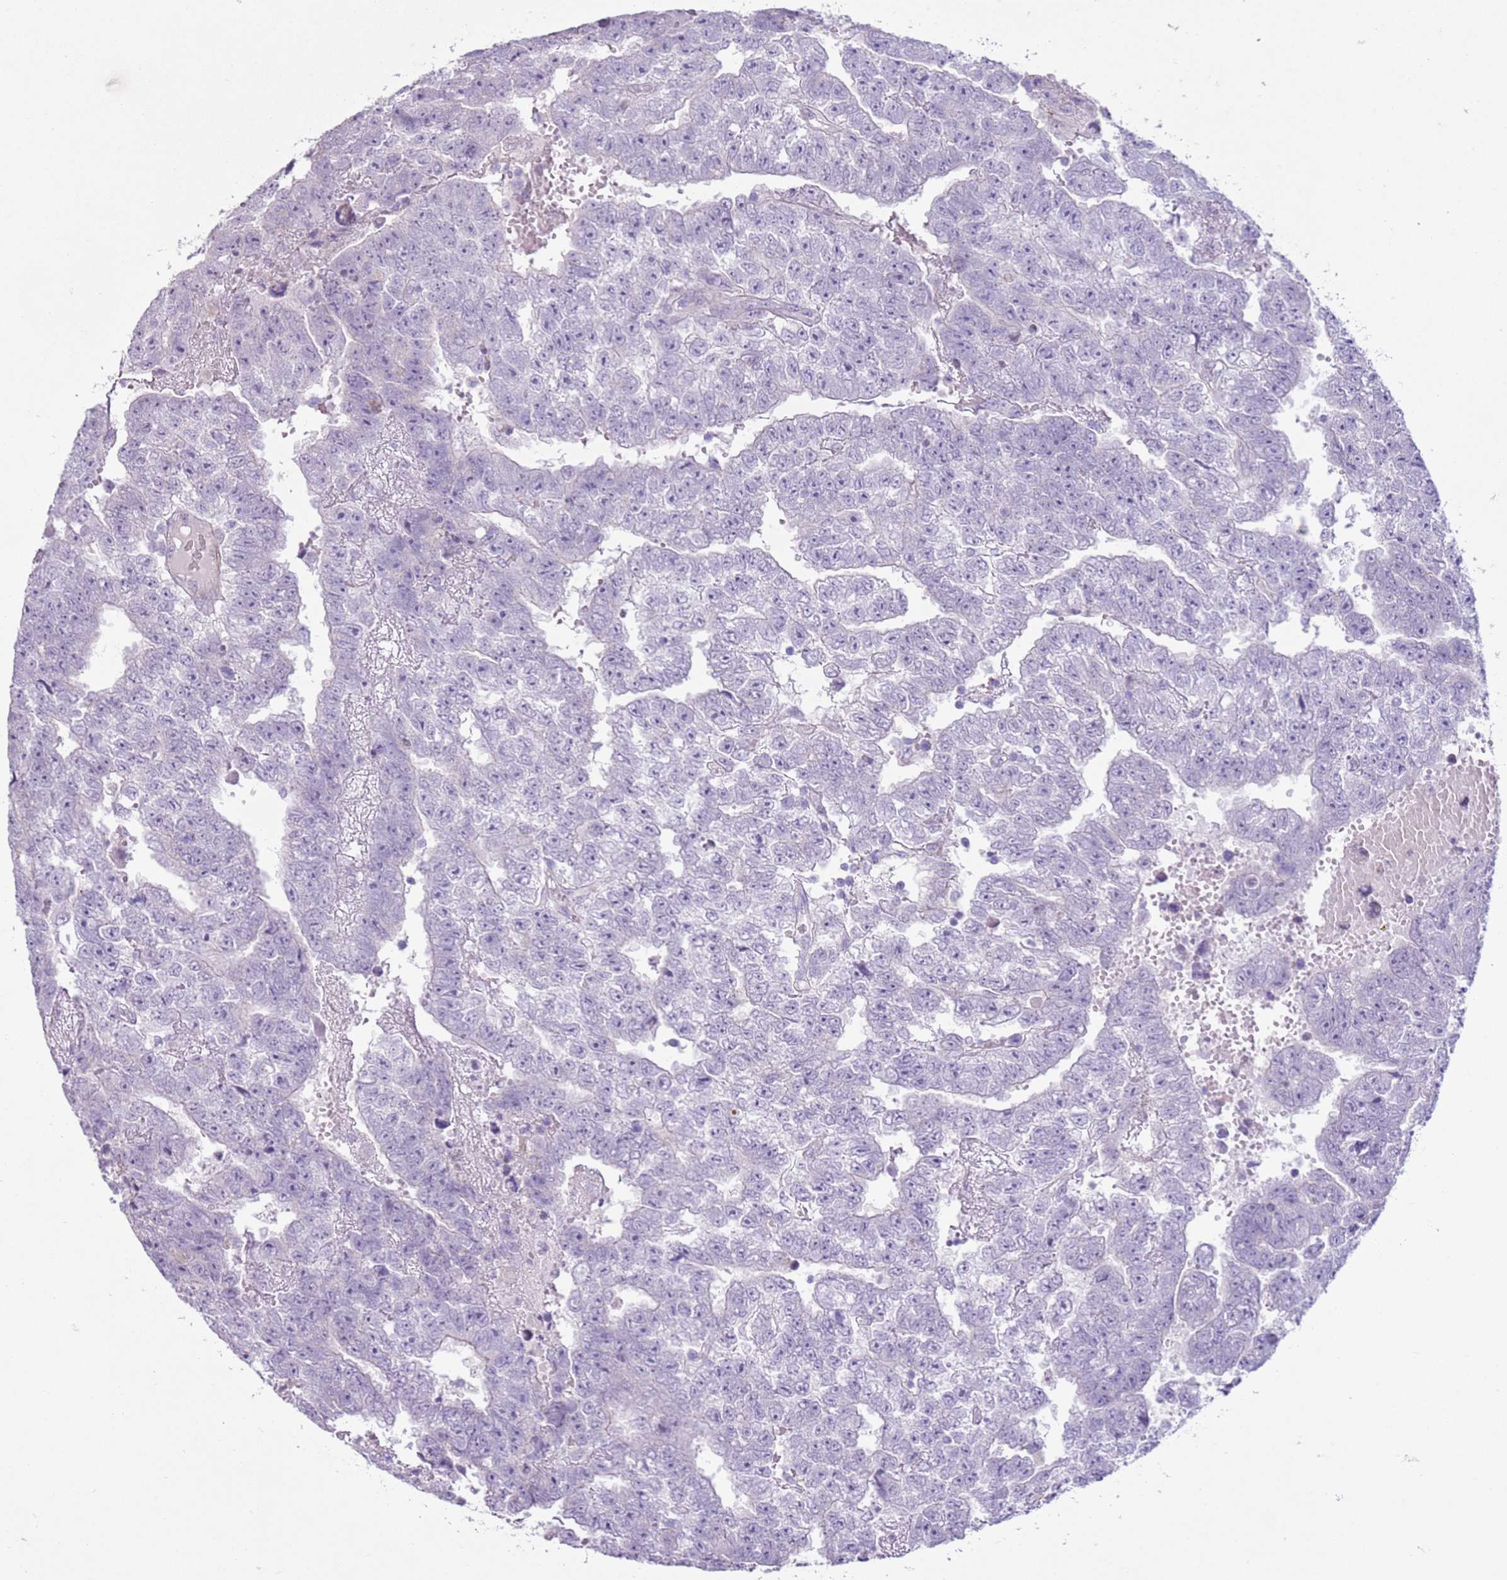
{"staining": {"intensity": "negative", "quantity": "none", "location": "none"}, "tissue": "testis cancer", "cell_type": "Tumor cells", "image_type": "cancer", "snomed": [{"axis": "morphology", "description": "Carcinoma, Embryonal, NOS"}, {"axis": "topography", "description": "Testis"}], "caption": "A high-resolution histopathology image shows immunohistochemistry (IHC) staining of testis cancer, which shows no significant expression in tumor cells.", "gene": "ZNF239", "patient": {"sex": "male", "age": 25}}